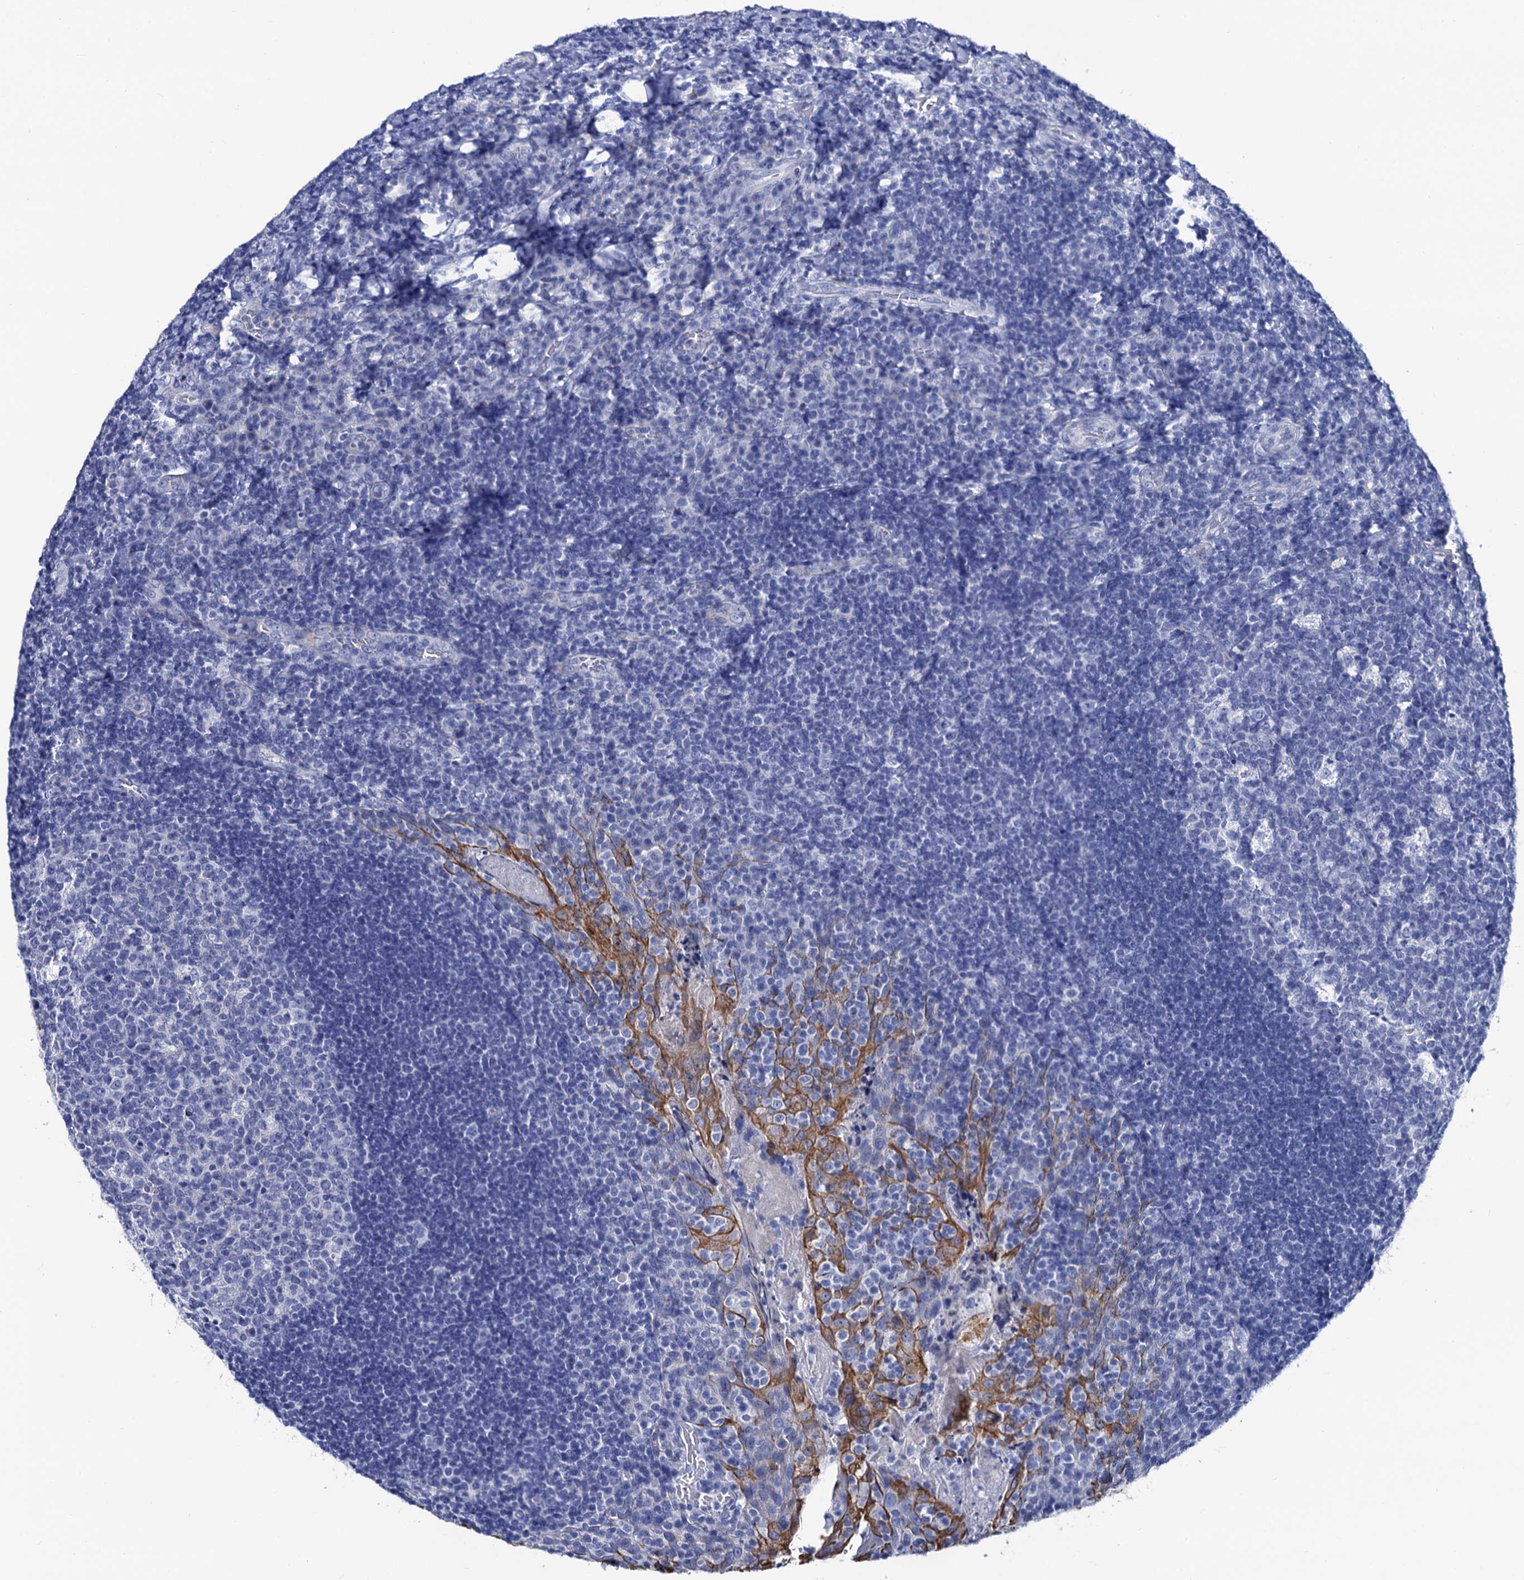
{"staining": {"intensity": "negative", "quantity": "none", "location": "none"}, "tissue": "tonsil", "cell_type": "Germinal center cells", "image_type": "normal", "snomed": [{"axis": "morphology", "description": "Normal tissue, NOS"}, {"axis": "topography", "description": "Tonsil"}], "caption": "The IHC photomicrograph has no significant positivity in germinal center cells of tonsil.", "gene": "RAB3IP", "patient": {"sex": "male", "age": 17}}